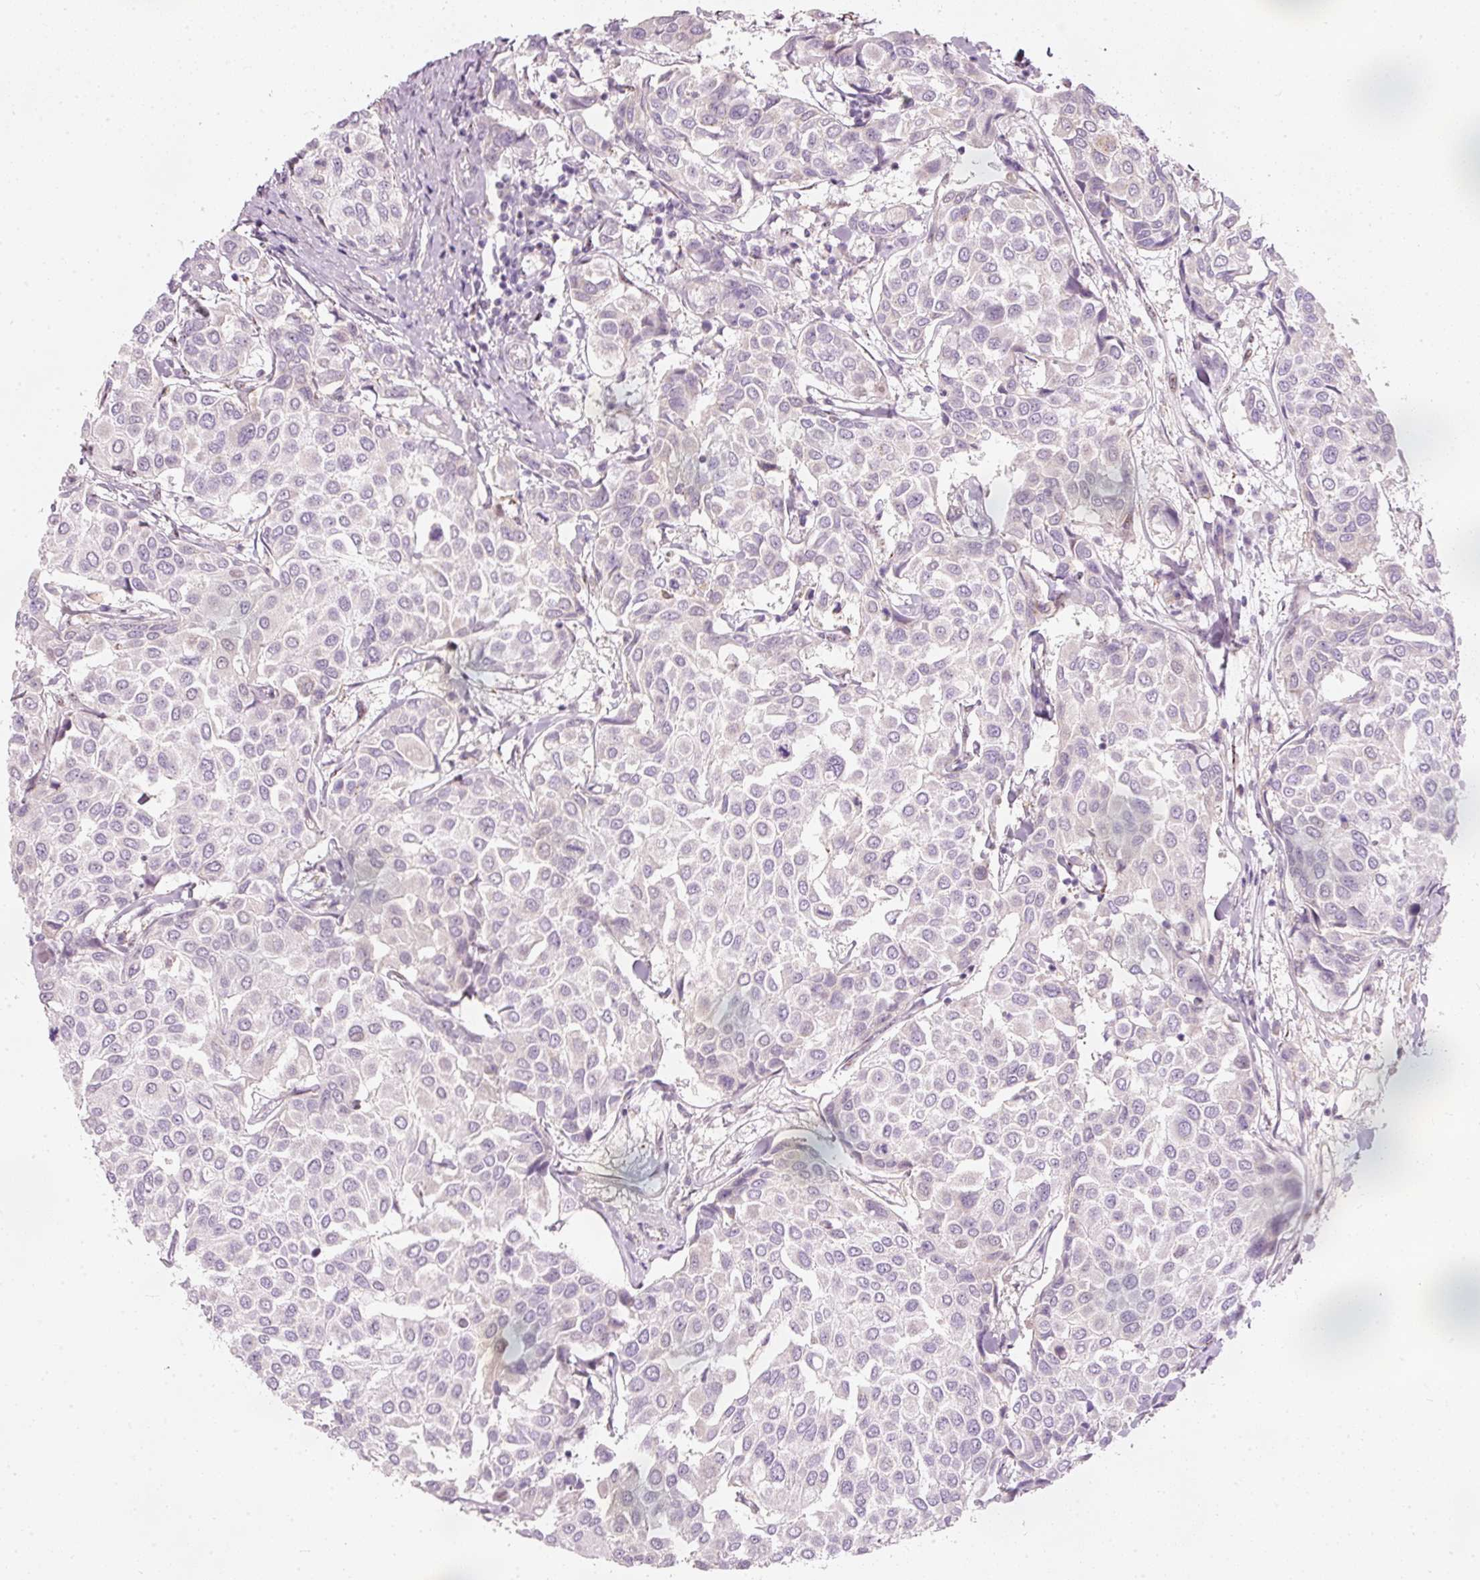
{"staining": {"intensity": "negative", "quantity": "none", "location": "none"}, "tissue": "breast cancer", "cell_type": "Tumor cells", "image_type": "cancer", "snomed": [{"axis": "morphology", "description": "Duct carcinoma"}, {"axis": "topography", "description": "Breast"}], "caption": "Protein analysis of infiltrating ductal carcinoma (breast) exhibits no significant staining in tumor cells.", "gene": "RNF39", "patient": {"sex": "female", "age": 55}}